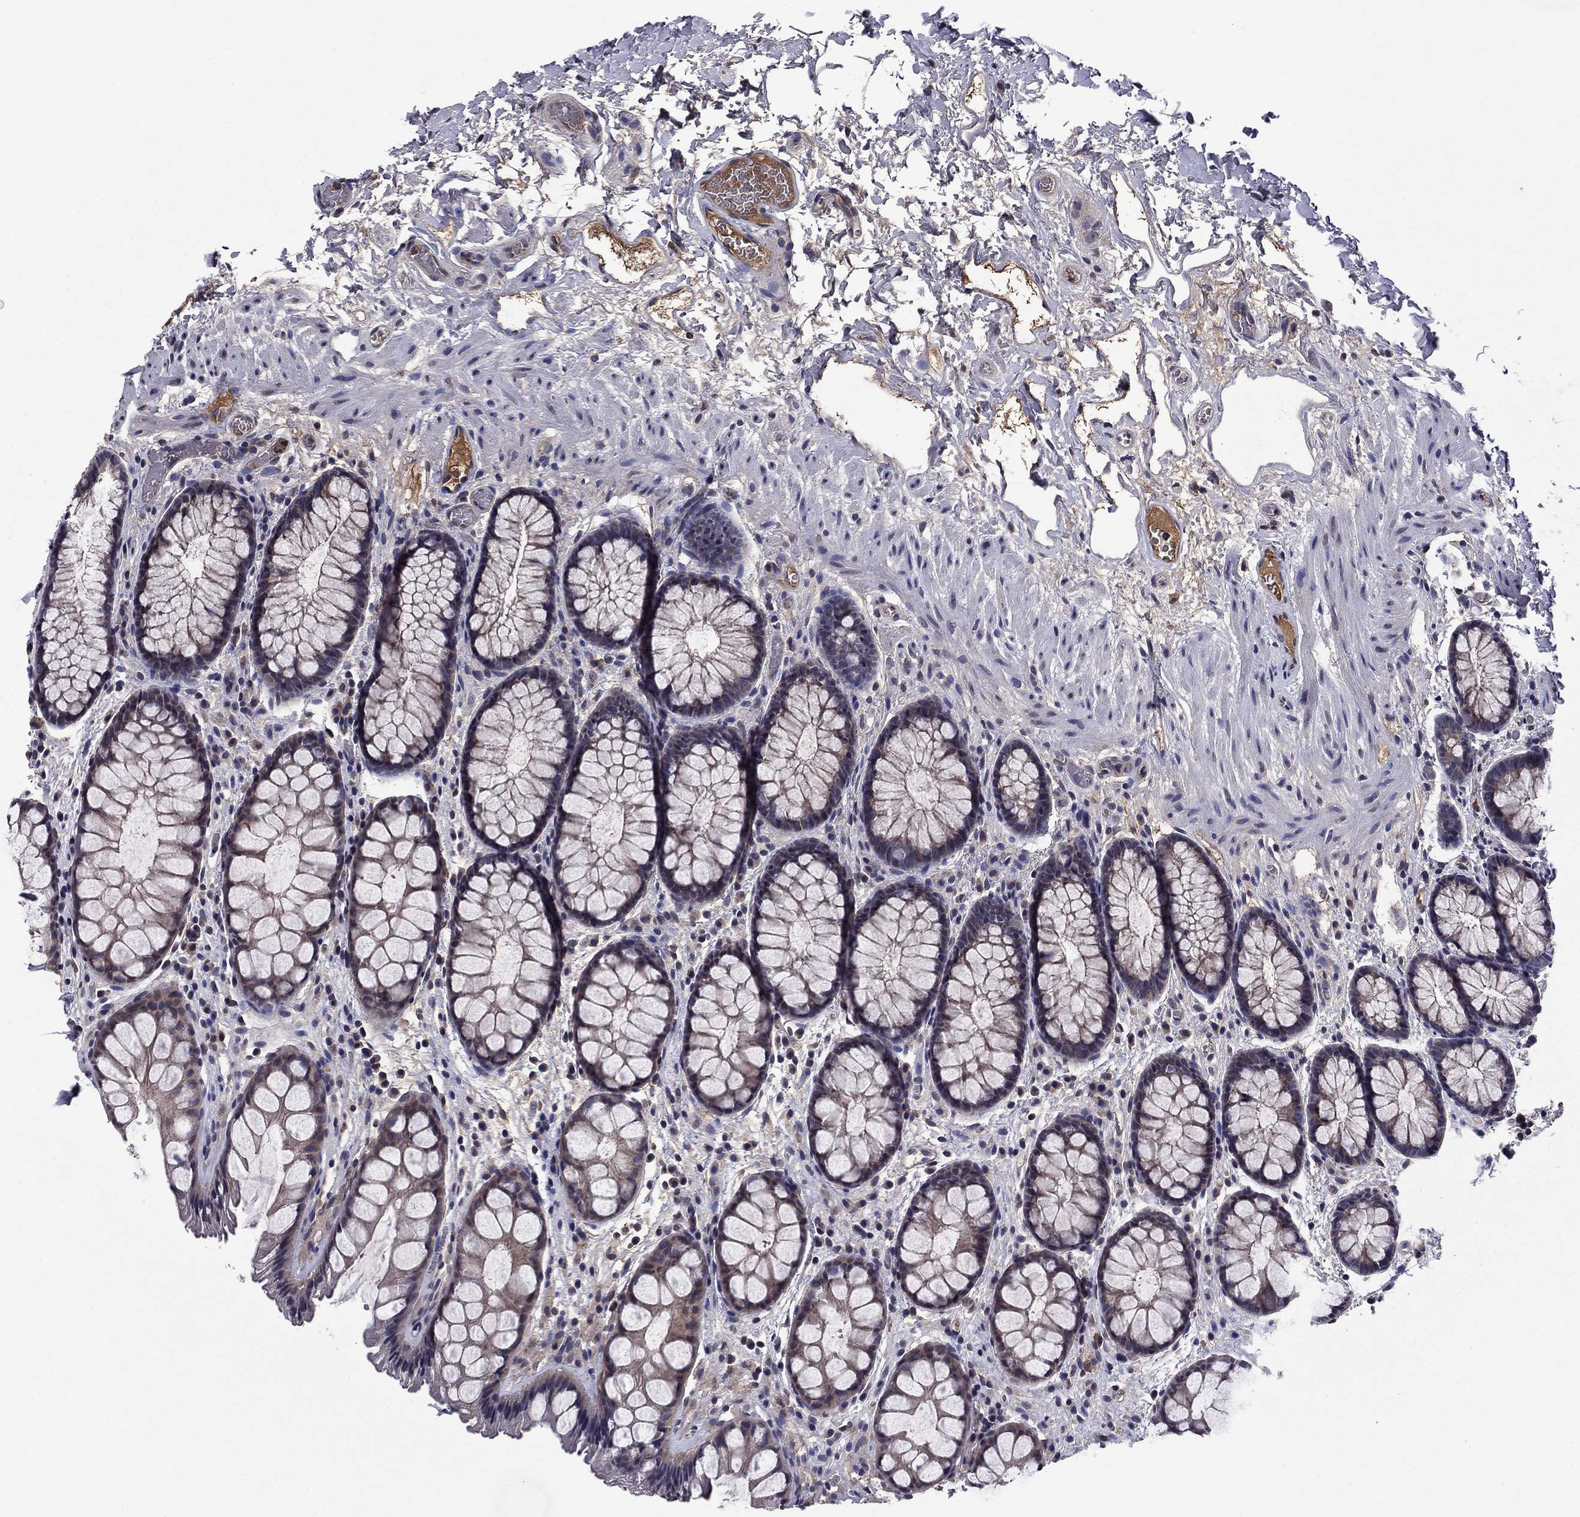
{"staining": {"intensity": "weak", "quantity": "25%-75%", "location": "cytoplasmic/membranous"}, "tissue": "rectum", "cell_type": "Glandular cells", "image_type": "normal", "snomed": [{"axis": "morphology", "description": "Normal tissue, NOS"}, {"axis": "topography", "description": "Rectum"}], "caption": "Glandular cells display weak cytoplasmic/membranous staining in approximately 25%-75% of cells in normal rectum.", "gene": "PROS1", "patient": {"sex": "female", "age": 62}}